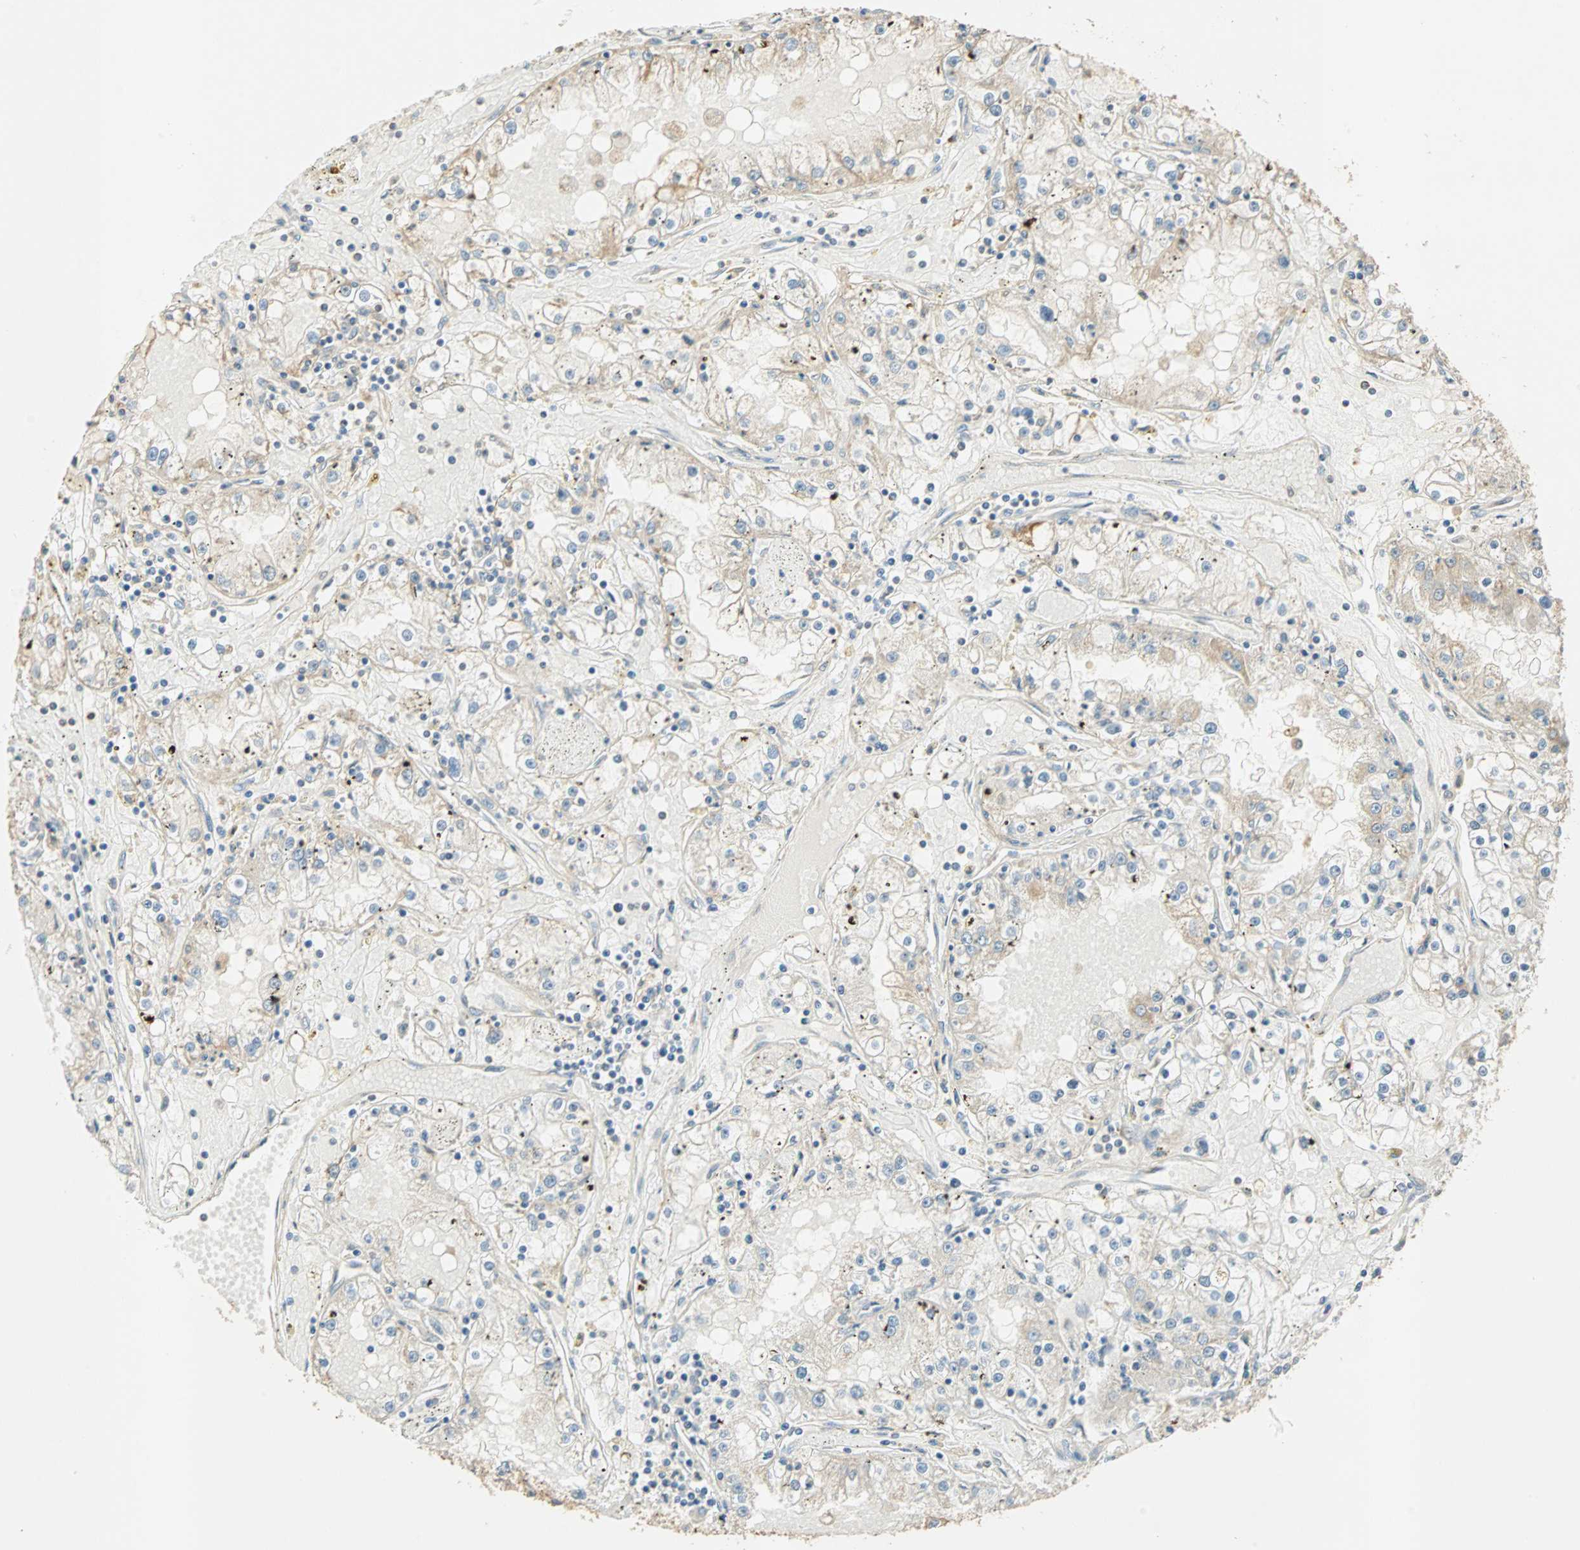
{"staining": {"intensity": "weak", "quantity": "25%-75%", "location": "cytoplasmic/membranous"}, "tissue": "renal cancer", "cell_type": "Tumor cells", "image_type": "cancer", "snomed": [{"axis": "morphology", "description": "Adenocarcinoma, NOS"}, {"axis": "topography", "description": "Kidney"}], "caption": "IHC of human renal cancer demonstrates low levels of weak cytoplasmic/membranous staining in about 25%-75% of tumor cells. (IHC, brightfield microscopy, high magnification).", "gene": "RAD18", "patient": {"sex": "male", "age": 56}}